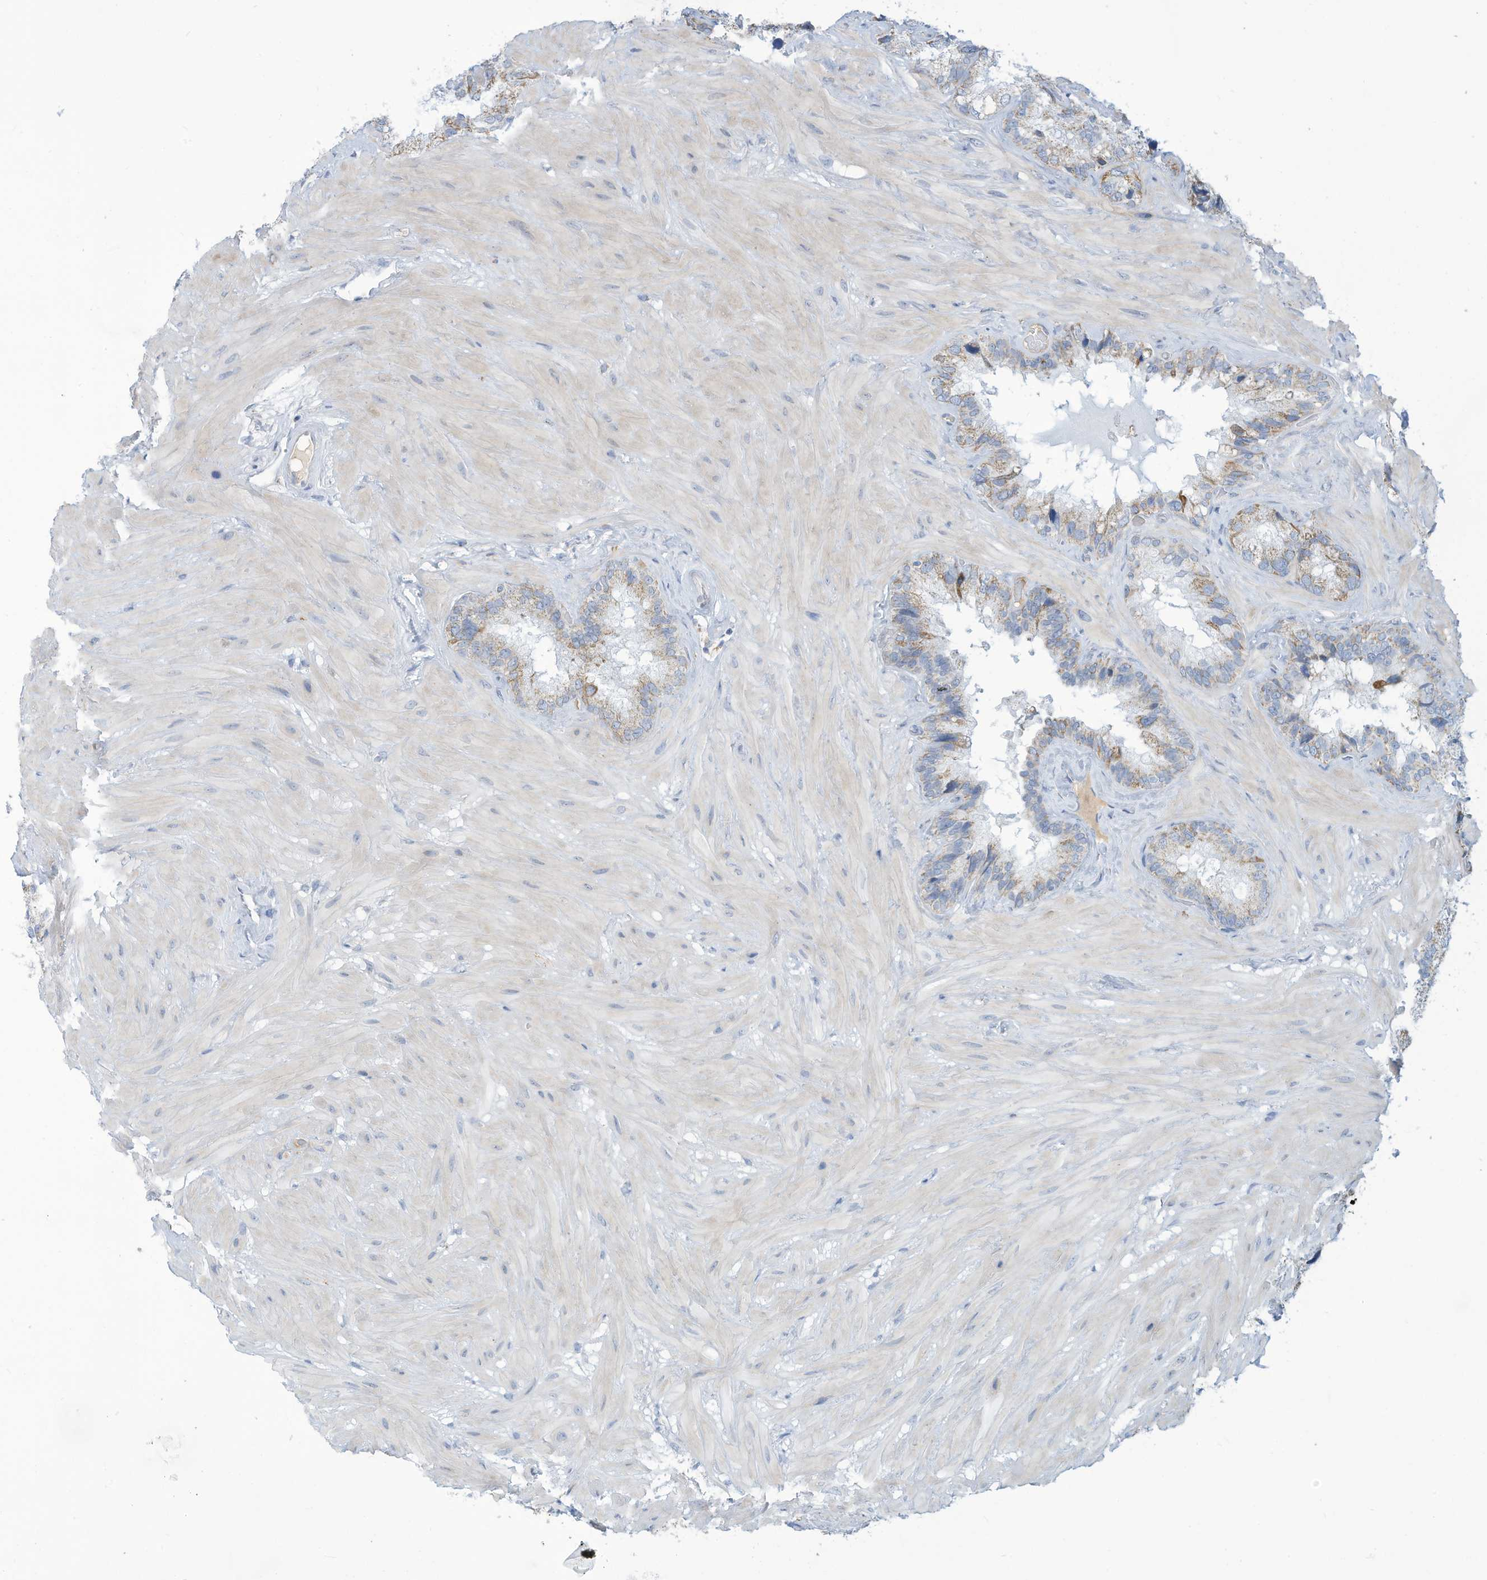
{"staining": {"intensity": "moderate", "quantity": "<25%", "location": "cytoplasmic/membranous"}, "tissue": "seminal vesicle", "cell_type": "Glandular cells", "image_type": "normal", "snomed": [{"axis": "morphology", "description": "Normal tissue, NOS"}, {"axis": "topography", "description": "Prostate"}, {"axis": "topography", "description": "Seminal veicle"}], "caption": "The photomicrograph exhibits immunohistochemical staining of unremarkable seminal vesicle. There is moderate cytoplasmic/membranous expression is appreciated in approximately <25% of glandular cells. The staining was performed using DAB, with brown indicating positive protein expression. Nuclei are stained blue with hematoxylin.", "gene": "NLN", "patient": {"sex": "male", "age": 68}}